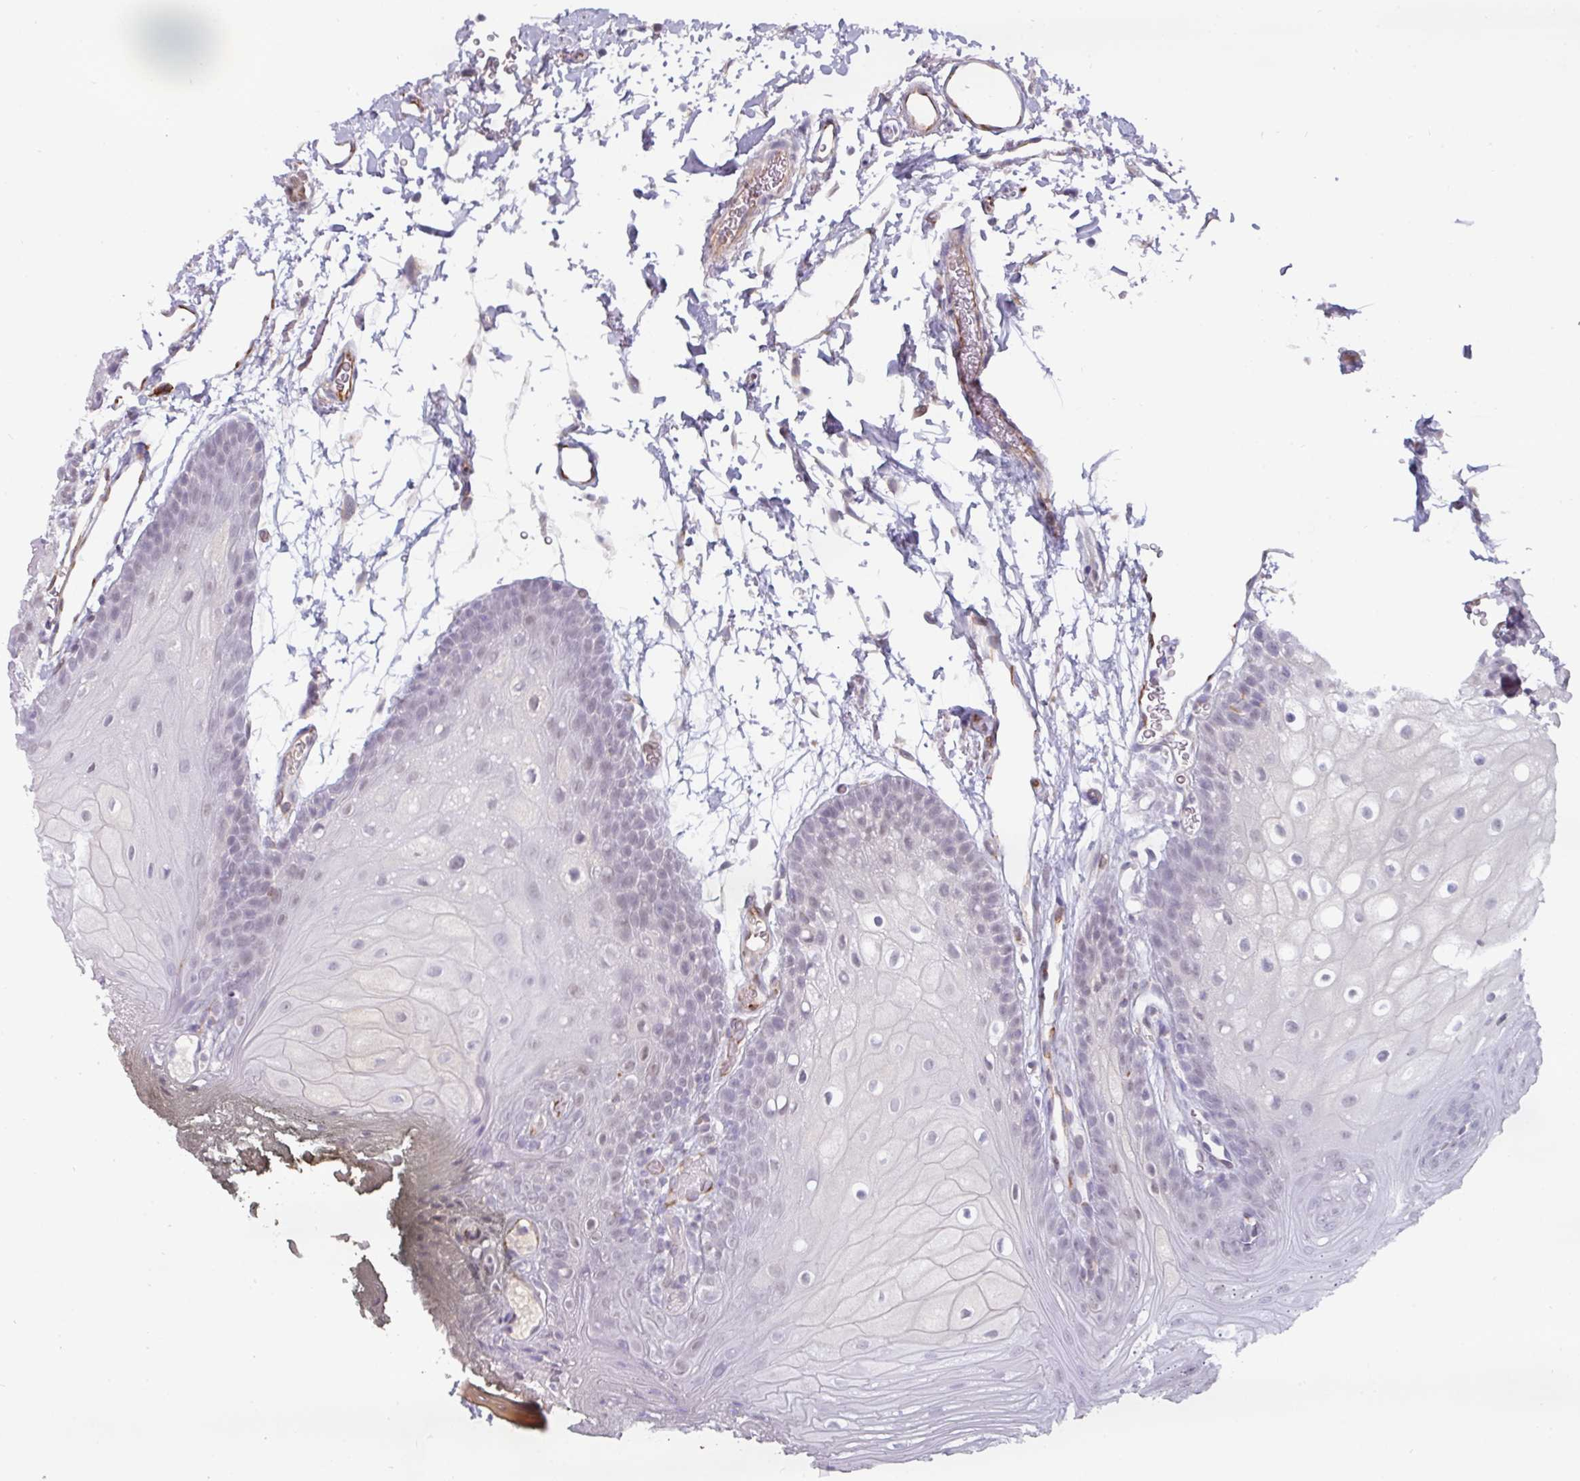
{"staining": {"intensity": "negative", "quantity": "none", "location": "none"}, "tissue": "oral mucosa", "cell_type": "Squamous epithelial cells", "image_type": "normal", "snomed": [{"axis": "morphology", "description": "Normal tissue, NOS"}, {"axis": "morphology", "description": "Squamous cell carcinoma, NOS"}, {"axis": "topography", "description": "Oral tissue"}, {"axis": "topography", "description": "Head-Neck"}], "caption": "There is no significant positivity in squamous epithelial cells of oral mucosa. Nuclei are stained in blue.", "gene": "EYA3", "patient": {"sex": "female", "age": 81}}